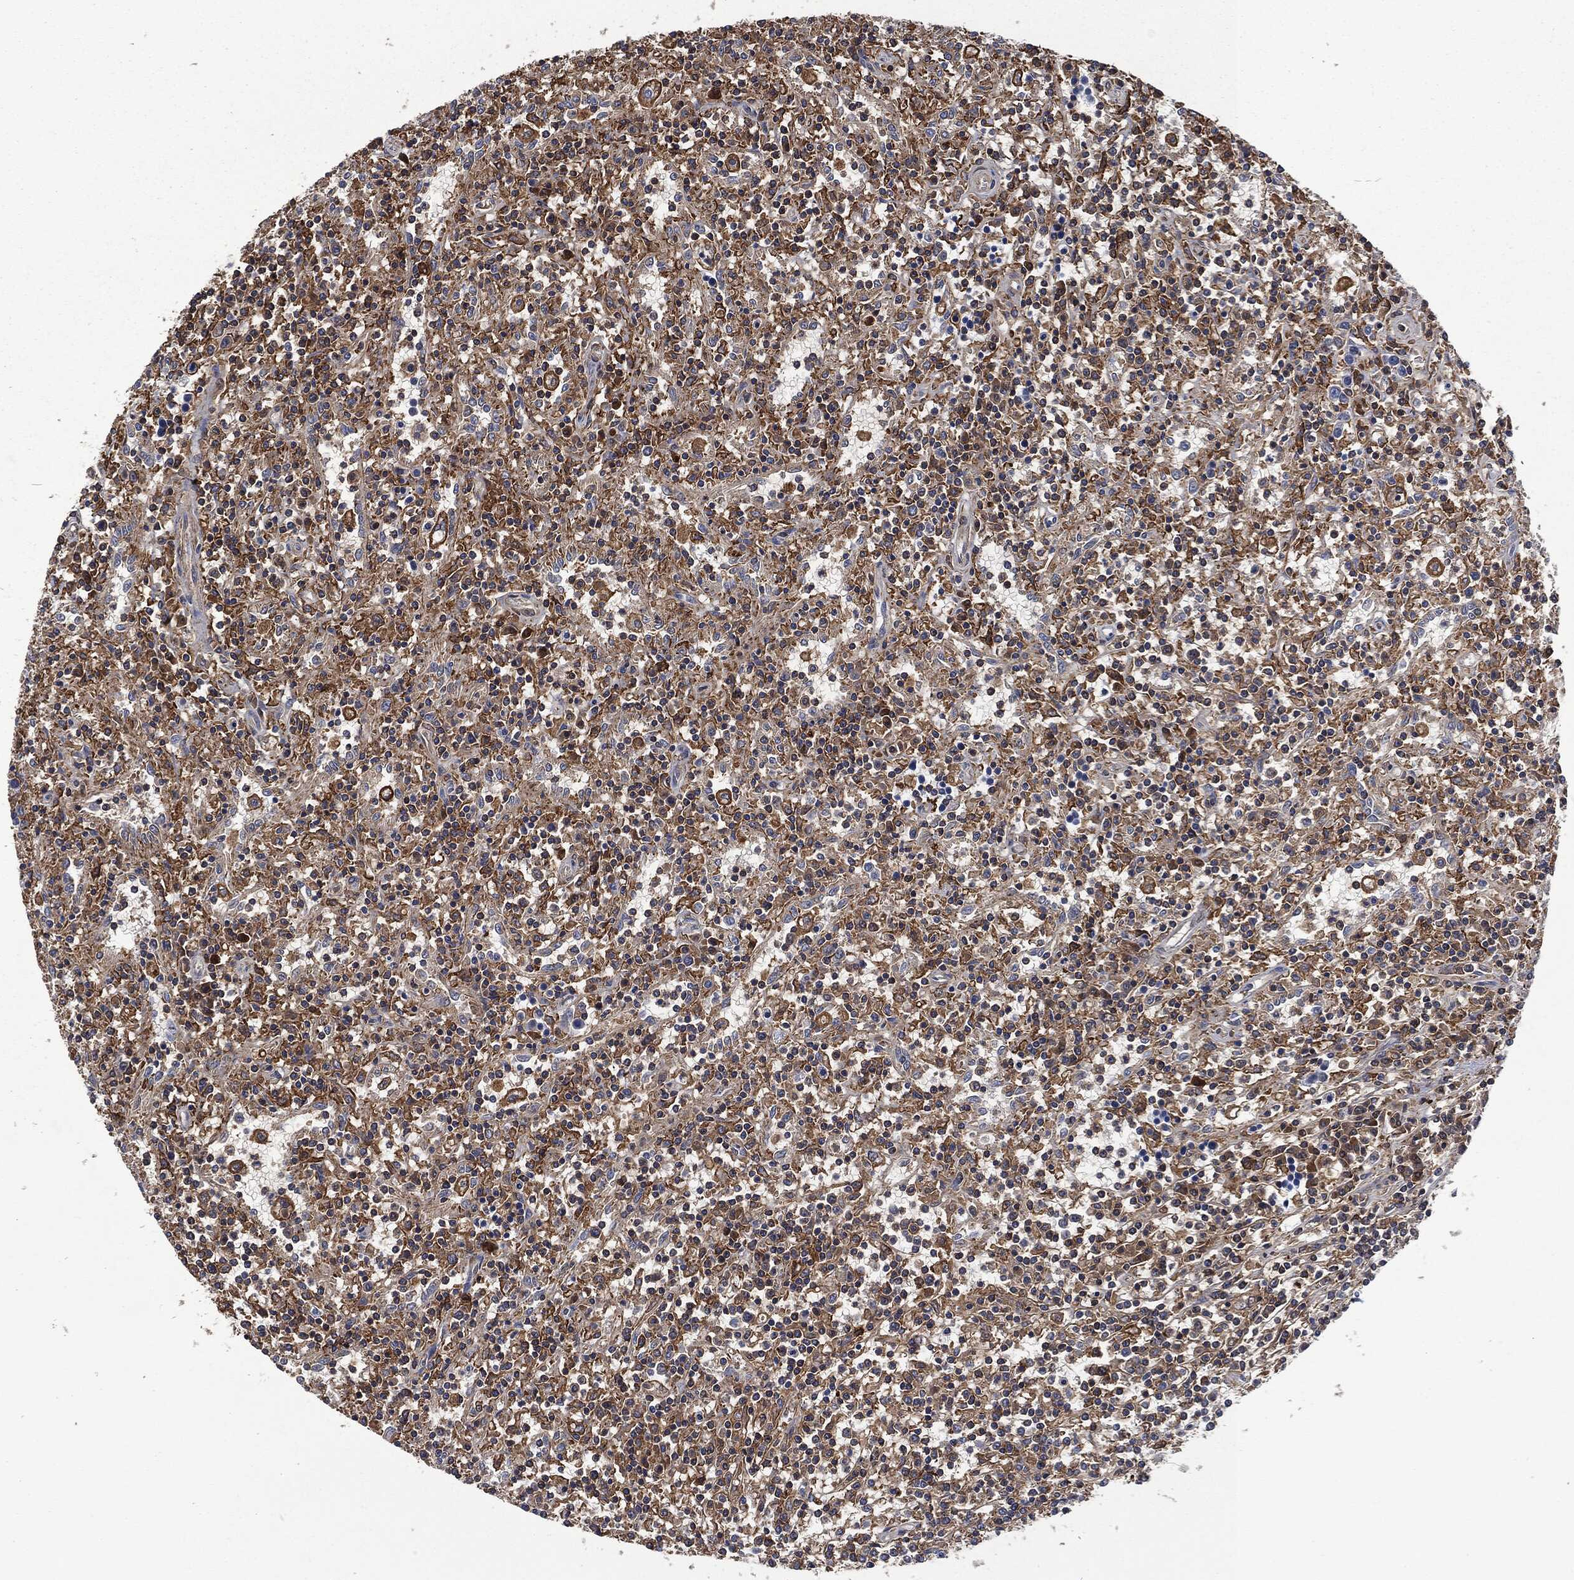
{"staining": {"intensity": "strong", "quantity": "<25%", "location": "cytoplasmic/membranous"}, "tissue": "lymphoma", "cell_type": "Tumor cells", "image_type": "cancer", "snomed": [{"axis": "morphology", "description": "Malignant lymphoma, non-Hodgkin's type, Low grade"}, {"axis": "topography", "description": "Spleen"}], "caption": "Immunohistochemical staining of malignant lymphoma, non-Hodgkin's type (low-grade) exhibits strong cytoplasmic/membranous protein expression in approximately <25% of tumor cells. The staining was performed using DAB (3,3'-diaminobenzidine) to visualize the protein expression in brown, while the nuclei were stained in blue with hematoxylin (Magnification: 20x).", "gene": "LGALS9", "patient": {"sex": "male", "age": 62}}